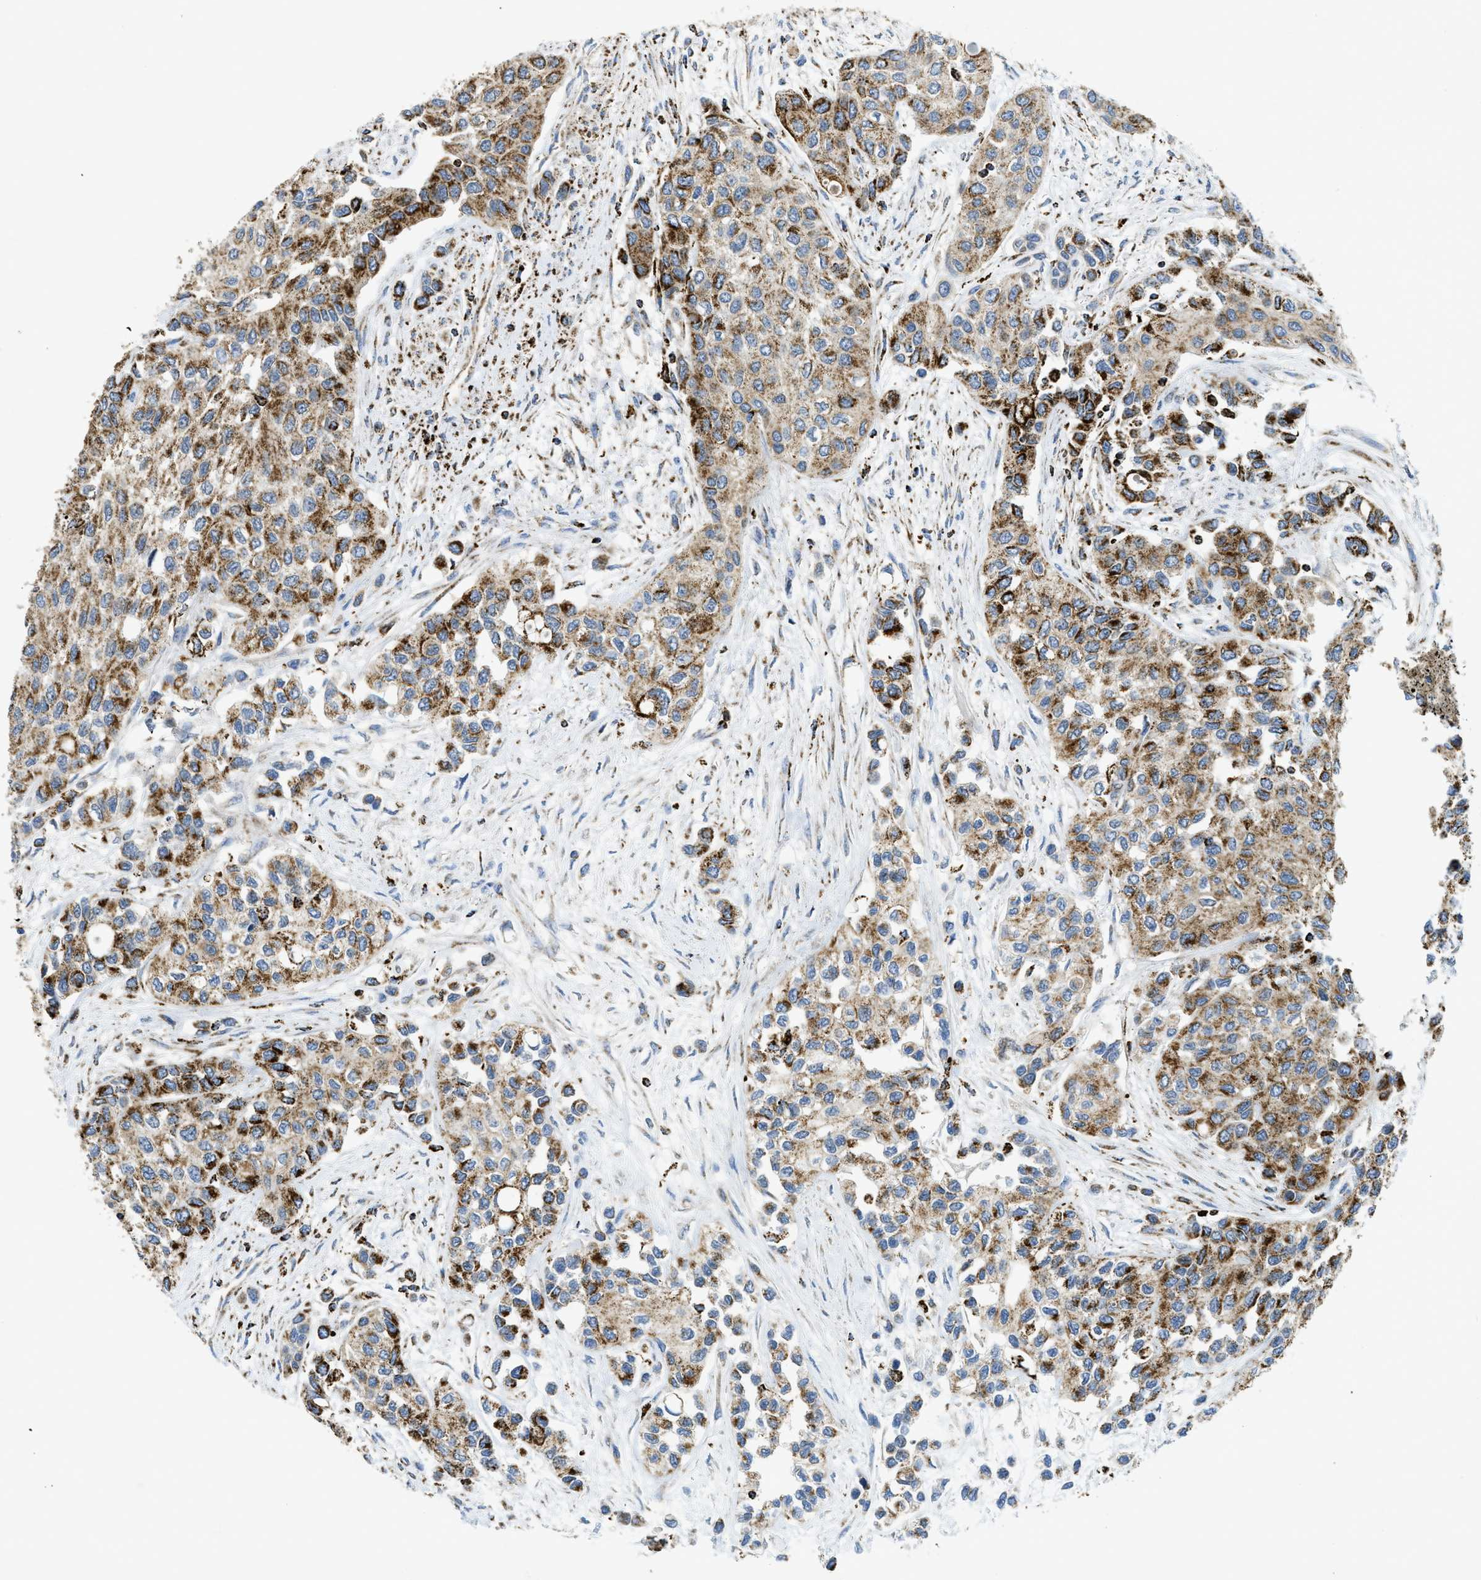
{"staining": {"intensity": "strong", "quantity": ">75%", "location": "cytoplasmic/membranous"}, "tissue": "urothelial cancer", "cell_type": "Tumor cells", "image_type": "cancer", "snomed": [{"axis": "morphology", "description": "Urothelial carcinoma, High grade"}, {"axis": "topography", "description": "Urinary bladder"}], "caption": "The histopathology image displays a brown stain indicating the presence of a protein in the cytoplasmic/membranous of tumor cells in urothelial cancer.", "gene": "SQOR", "patient": {"sex": "female", "age": 56}}